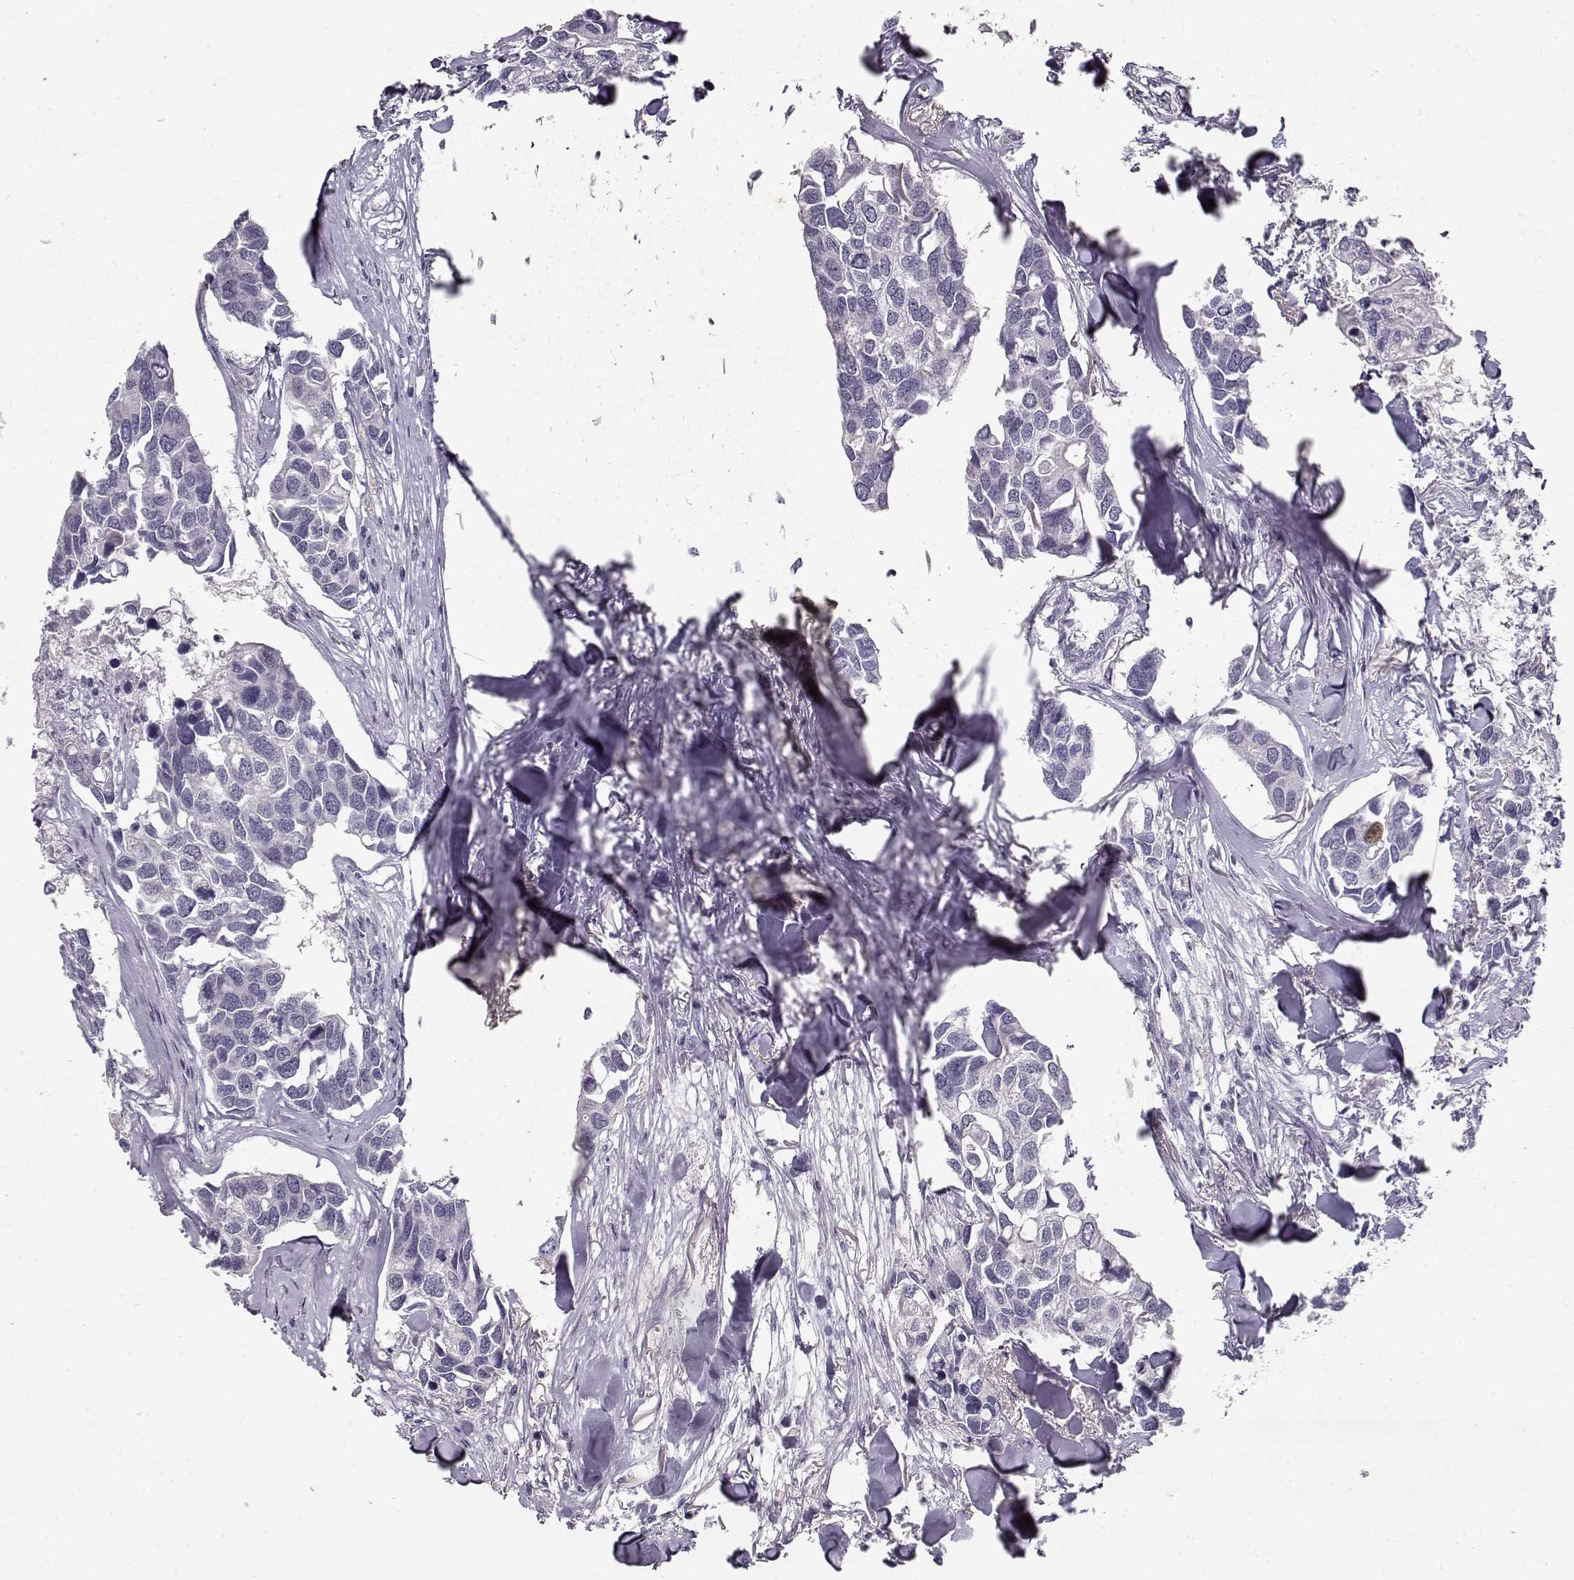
{"staining": {"intensity": "negative", "quantity": "none", "location": "none"}, "tissue": "breast cancer", "cell_type": "Tumor cells", "image_type": "cancer", "snomed": [{"axis": "morphology", "description": "Duct carcinoma"}, {"axis": "topography", "description": "Breast"}], "caption": "IHC of invasive ductal carcinoma (breast) reveals no positivity in tumor cells.", "gene": "TPH2", "patient": {"sex": "female", "age": 83}}